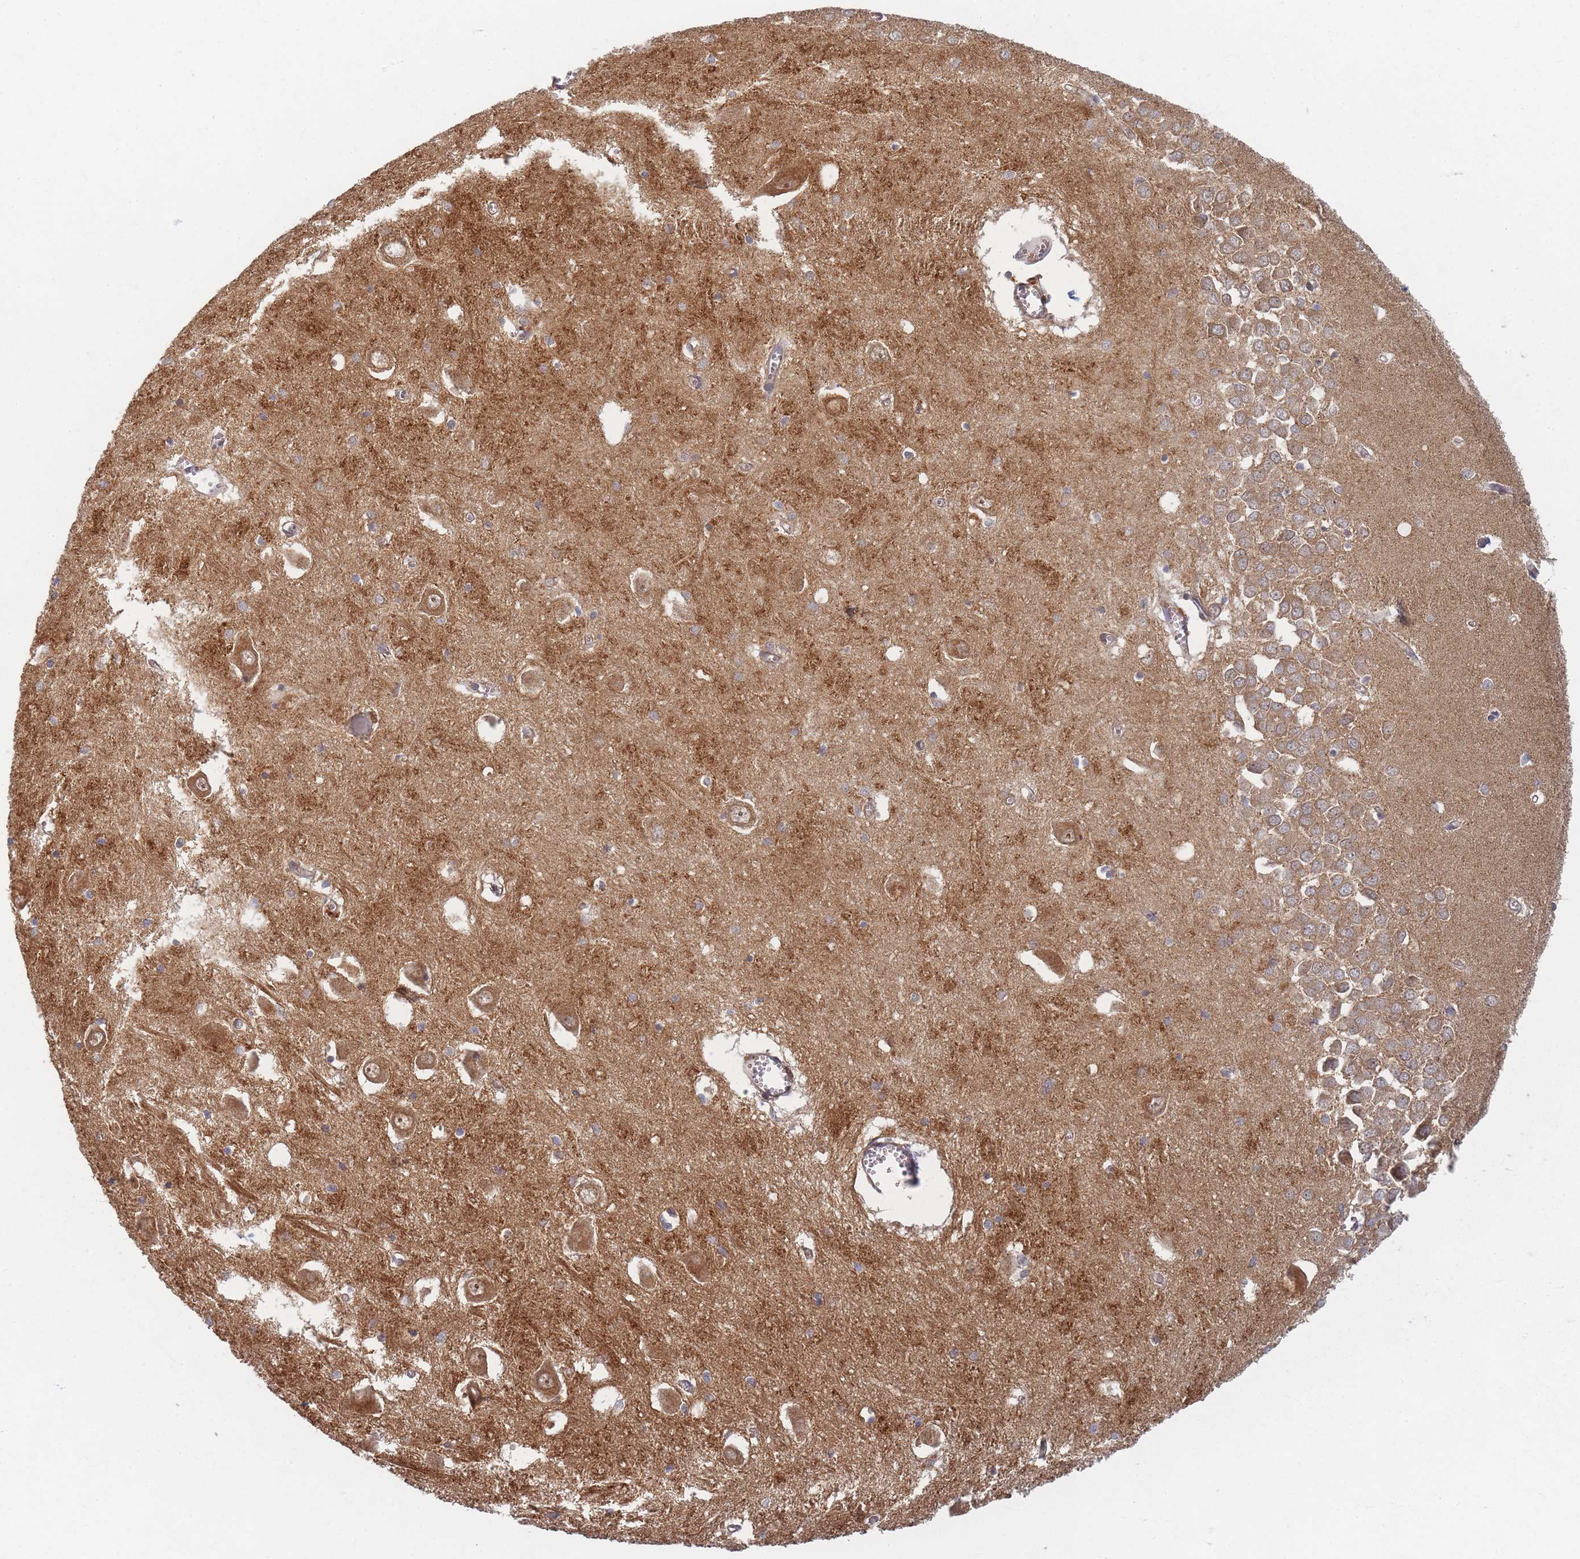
{"staining": {"intensity": "moderate", "quantity": "25%-75%", "location": "cytoplasmic/membranous"}, "tissue": "hippocampus", "cell_type": "Glial cells", "image_type": "normal", "snomed": [{"axis": "morphology", "description": "Normal tissue, NOS"}, {"axis": "topography", "description": "Hippocampus"}], "caption": "Immunohistochemical staining of benign hippocampus demonstrates 25%-75% levels of moderate cytoplasmic/membranous protein positivity in approximately 25%-75% of glial cells.", "gene": "RADX", "patient": {"sex": "male", "age": 70}}